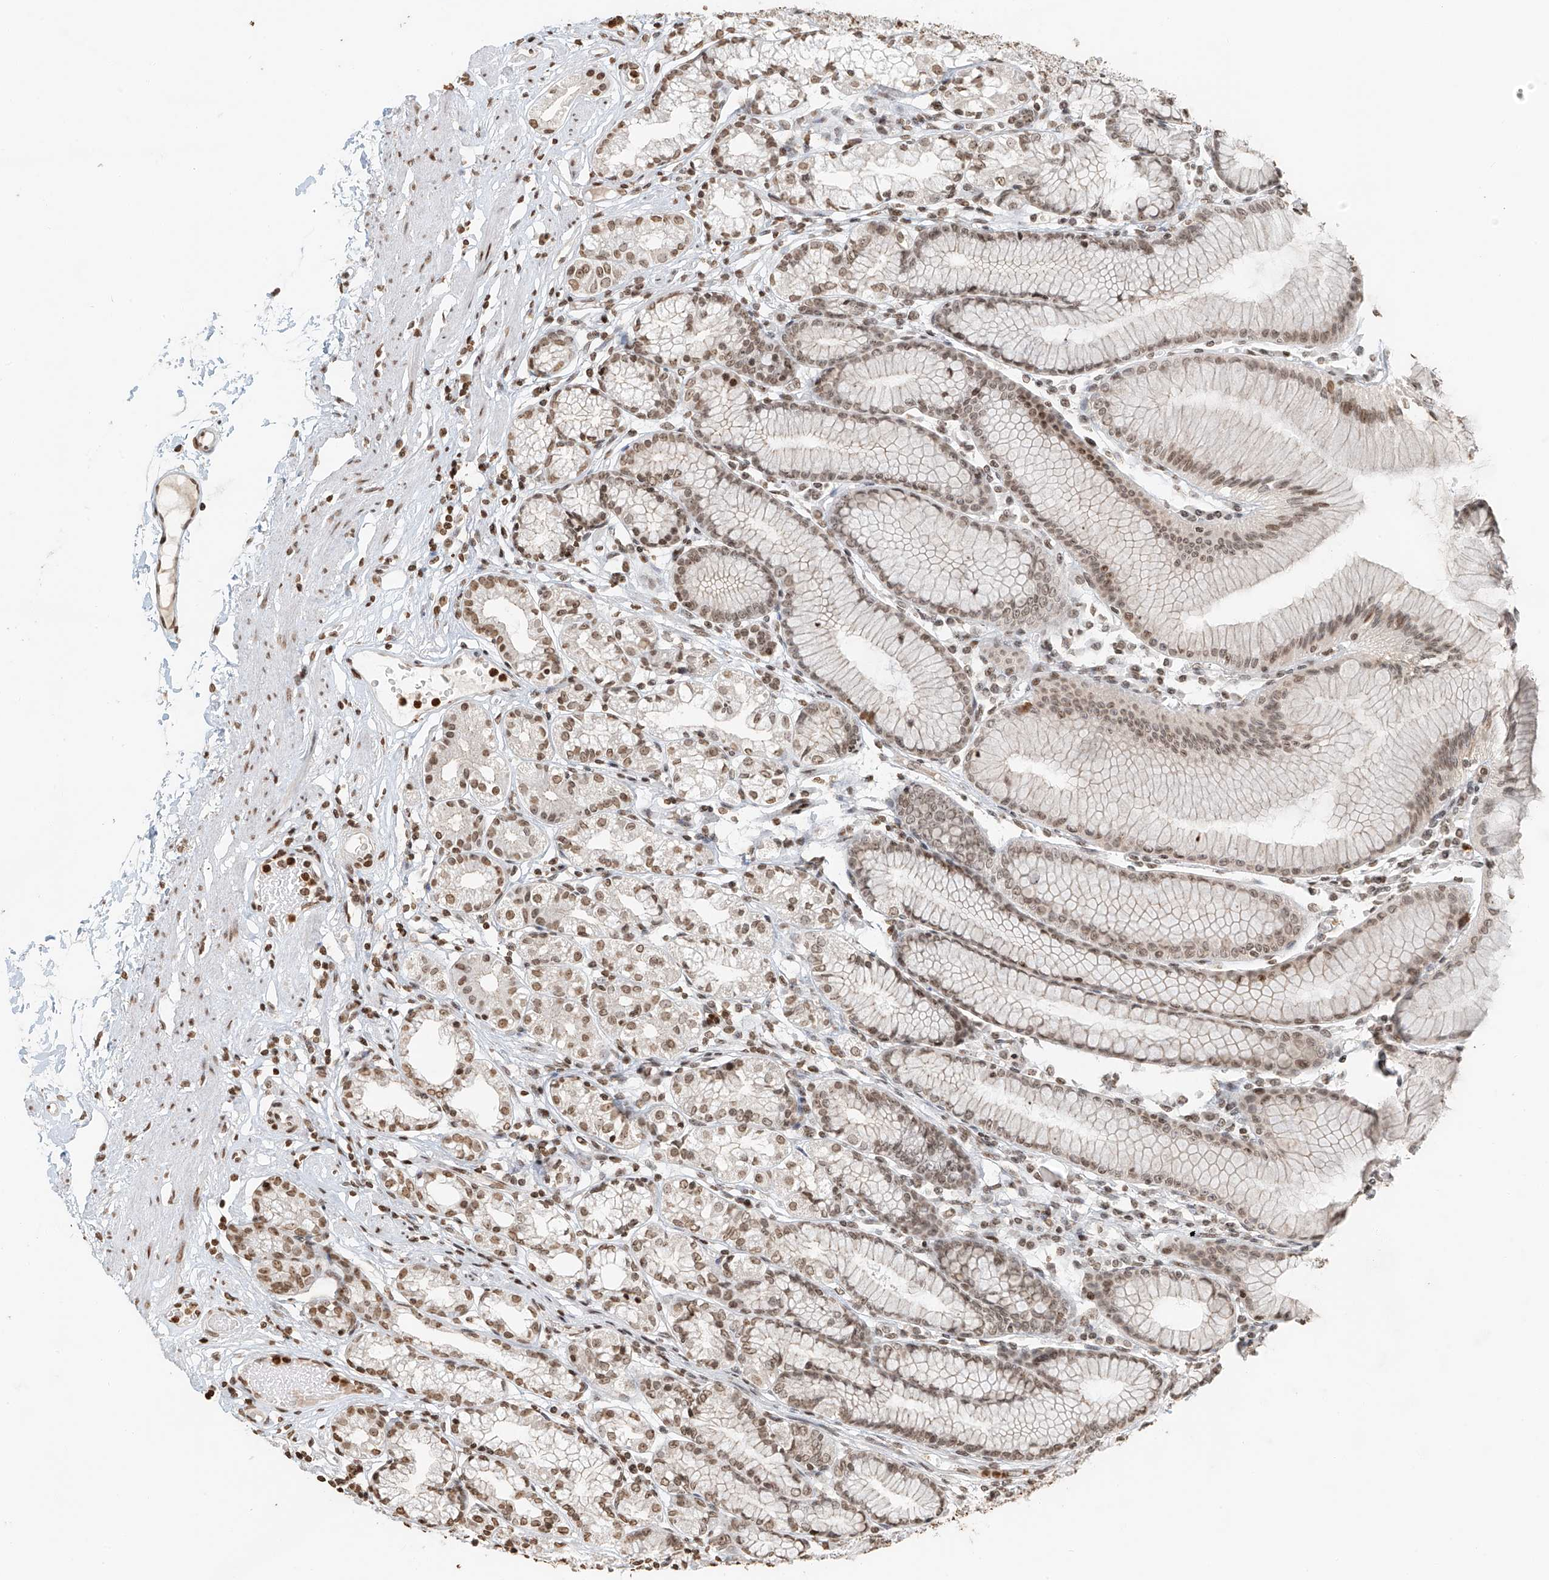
{"staining": {"intensity": "moderate", "quantity": ">75%", "location": "nuclear"}, "tissue": "stomach", "cell_type": "Glandular cells", "image_type": "normal", "snomed": [{"axis": "morphology", "description": "Normal tissue, NOS"}, {"axis": "topography", "description": "Stomach"}], "caption": "Immunohistochemical staining of normal human stomach demonstrates moderate nuclear protein positivity in approximately >75% of glandular cells. Using DAB (brown) and hematoxylin (blue) stains, captured at high magnification using brightfield microscopy.", "gene": "C17orf58", "patient": {"sex": "female", "age": 57}}